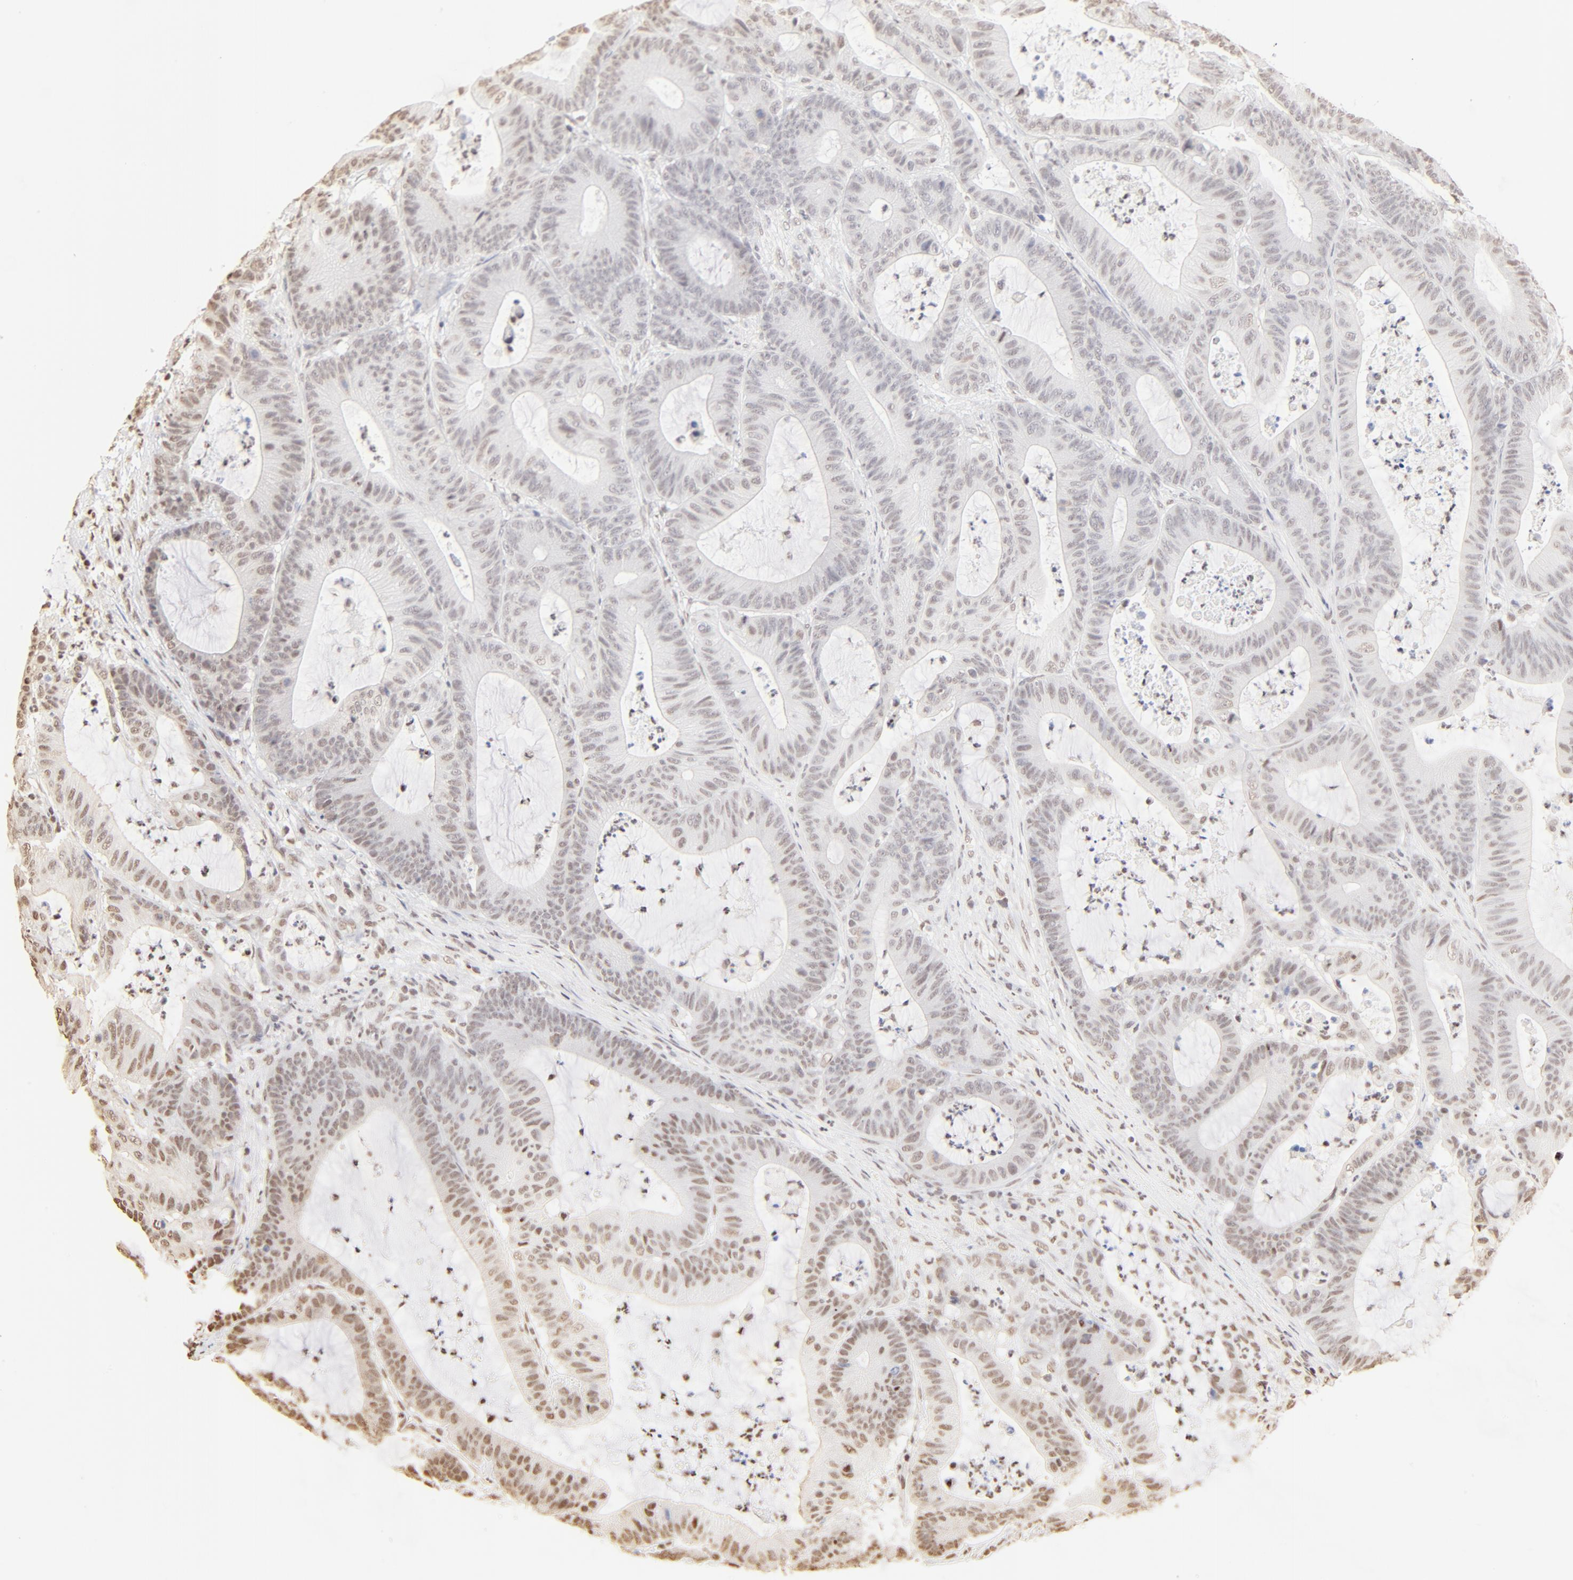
{"staining": {"intensity": "weak", "quantity": "25%-75%", "location": "nuclear"}, "tissue": "colorectal cancer", "cell_type": "Tumor cells", "image_type": "cancer", "snomed": [{"axis": "morphology", "description": "Adenocarcinoma, NOS"}, {"axis": "topography", "description": "Colon"}], "caption": "DAB immunohistochemical staining of adenocarcinoma (colorectal) demonstrates weak nuclear protein expression in about 25%-75% of tumor cells. (Brightfield microscopy of DAB IHC at high magnification).", "gene": "ZNF540", "patient": {"sex": "female", "age": 84}}